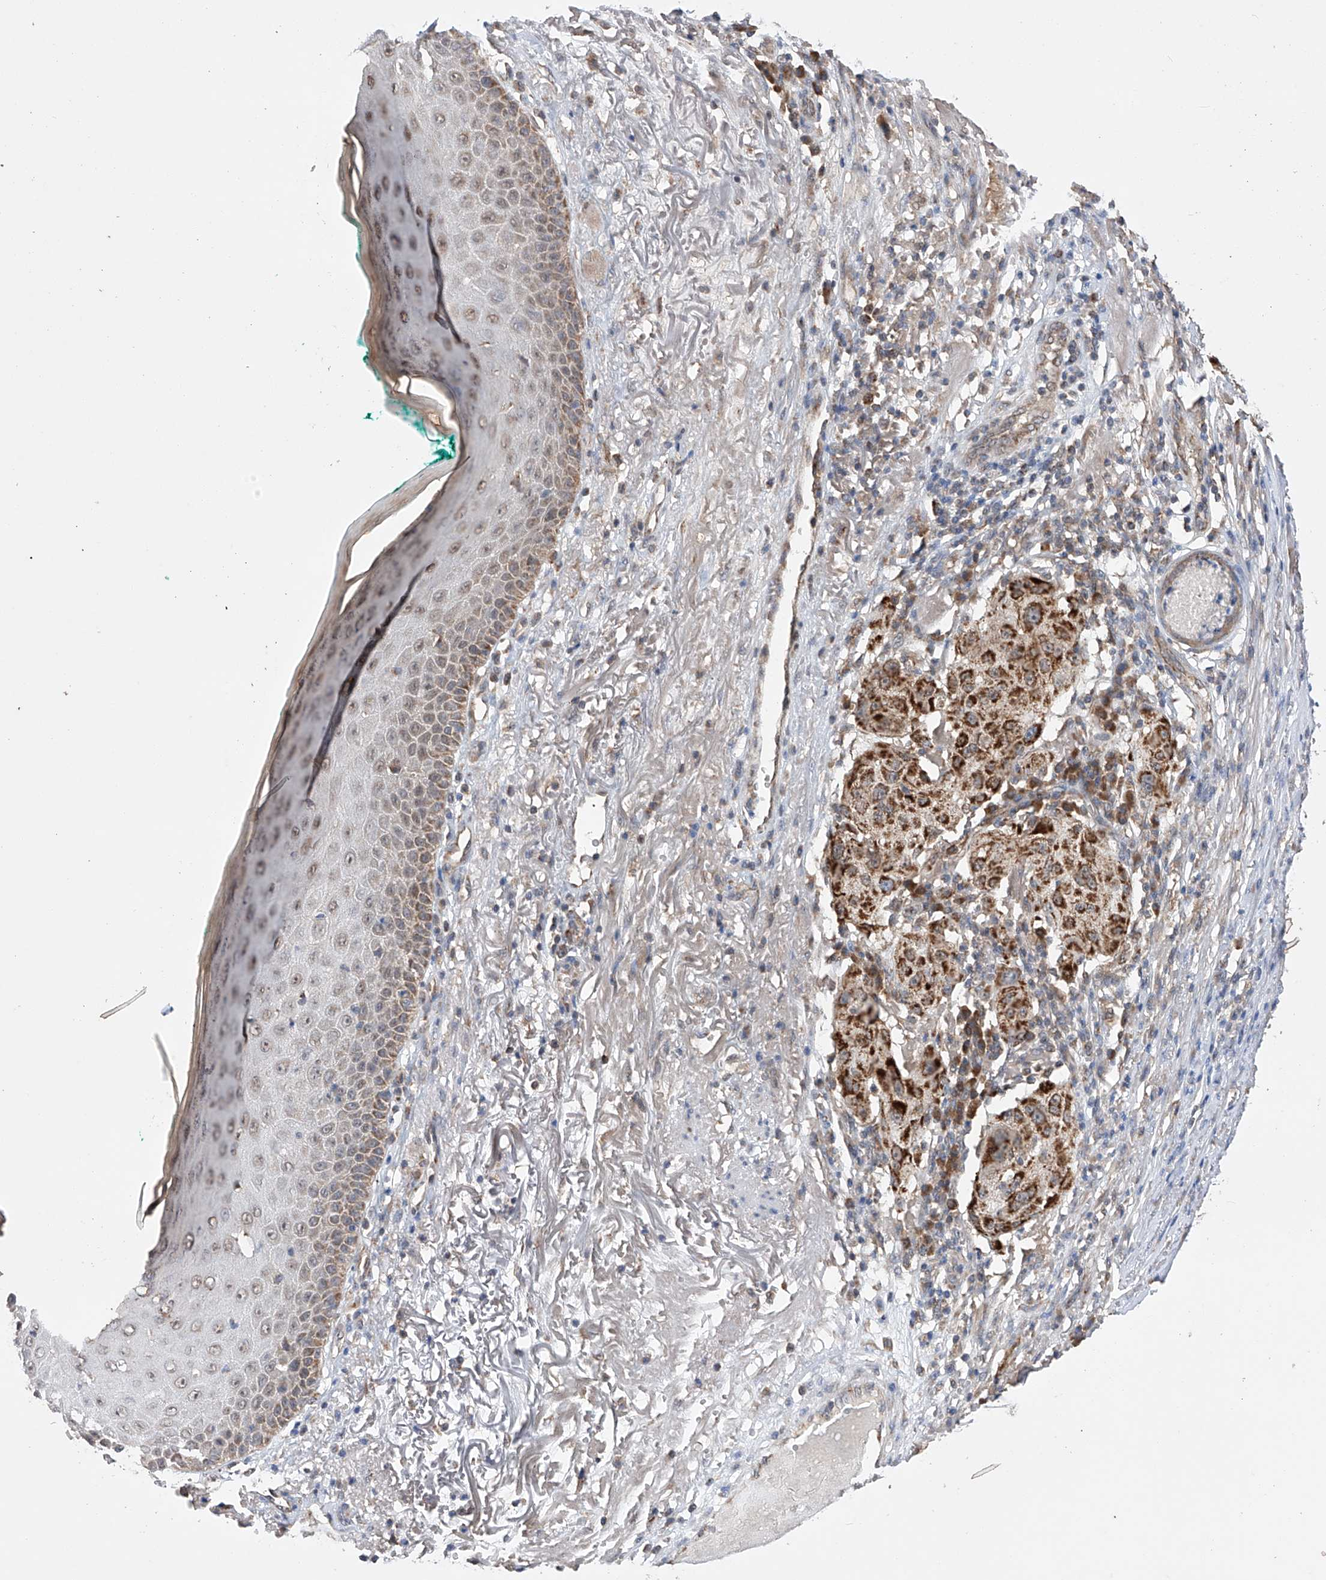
{"staining": {"intensity": "strong", "quantity": ">75%", "location": "cytoplasmic/membranous"}, "tissue": "melanoma", "cell_type": "Tumor cells", "image_type": "cancer", "snomed": [{"axis": "morphology", "description": "Necrosis, NOS"}, {"axis": "morphology", "description": "Malignant melanoma, NOS"}, {"axis": "topography", "description": "Skin"}], "caption": "Immunohistochemistry (IHC) photomicrograph of melanoma stained for a protein (brown), which exhibits high levels of strong cytoplasmic/membranous expression in approximately >75% of tumor cells.", "gene": "SDHAF4", "patient": {"sex": "female", "age": 87}}